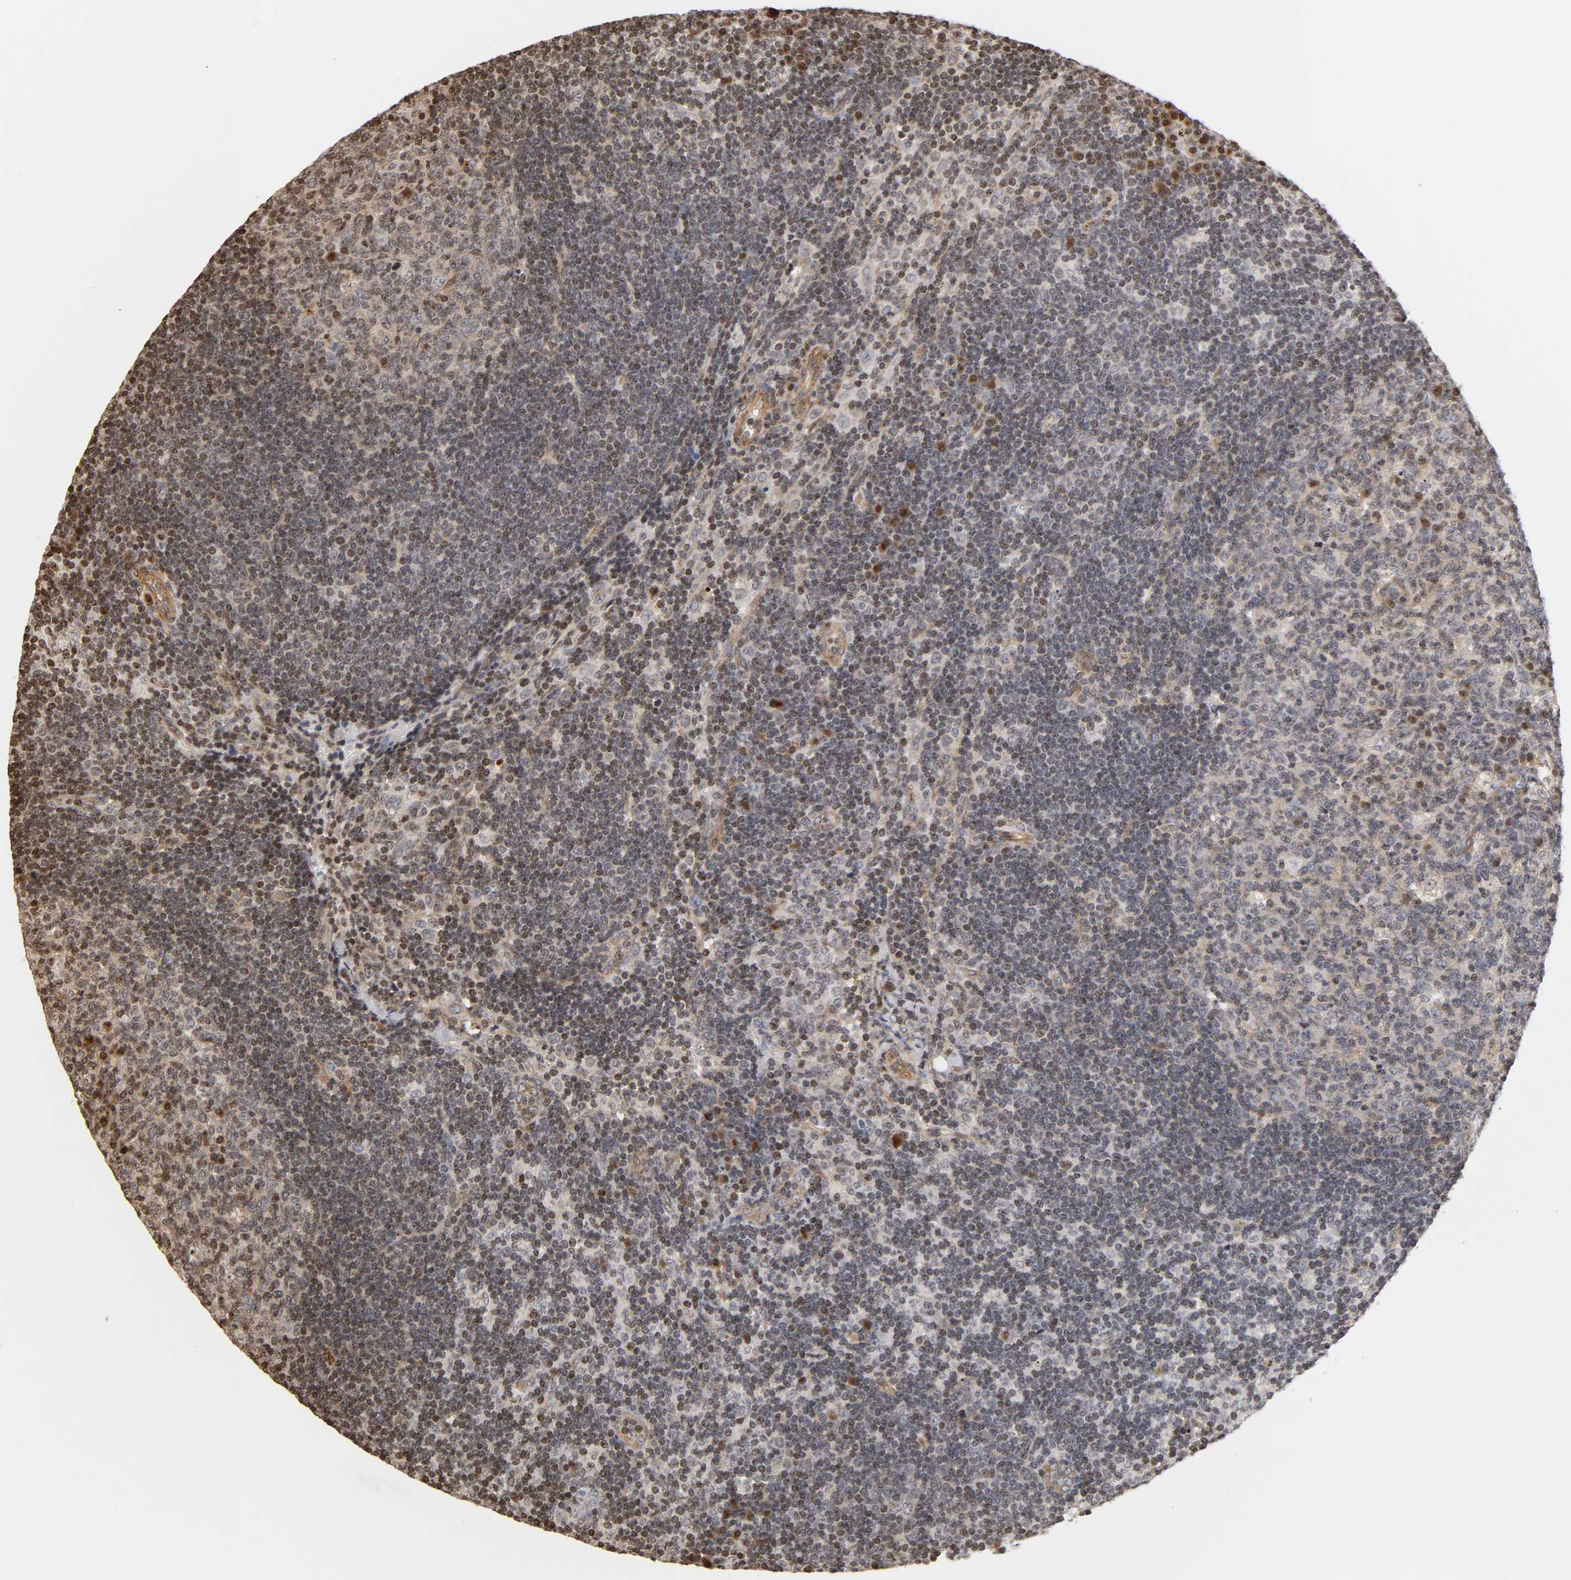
{"staining": {"intensity": "moderate", "quantity": "<25%", "location": "nuclear"}, "tissue": "lymph node", "cell_type": "Germinal center cells", "image_type": "normal", "snomed": [{"axis": "morphology", "description": "Normal tissue, NOS"}, {"axis": "morphology", "description": "Squamous cell carcinoma, metastatic, NOS"}, {"axis": "topography", "description": "Lymph node"}], "caption": "Moderate nuclear staining for a protein is appreciated in about <25% of germinal center cells of normal lymph node using IHC.", "gene": "ITGAV", "patient": {"sex": "female", "age": 53}}